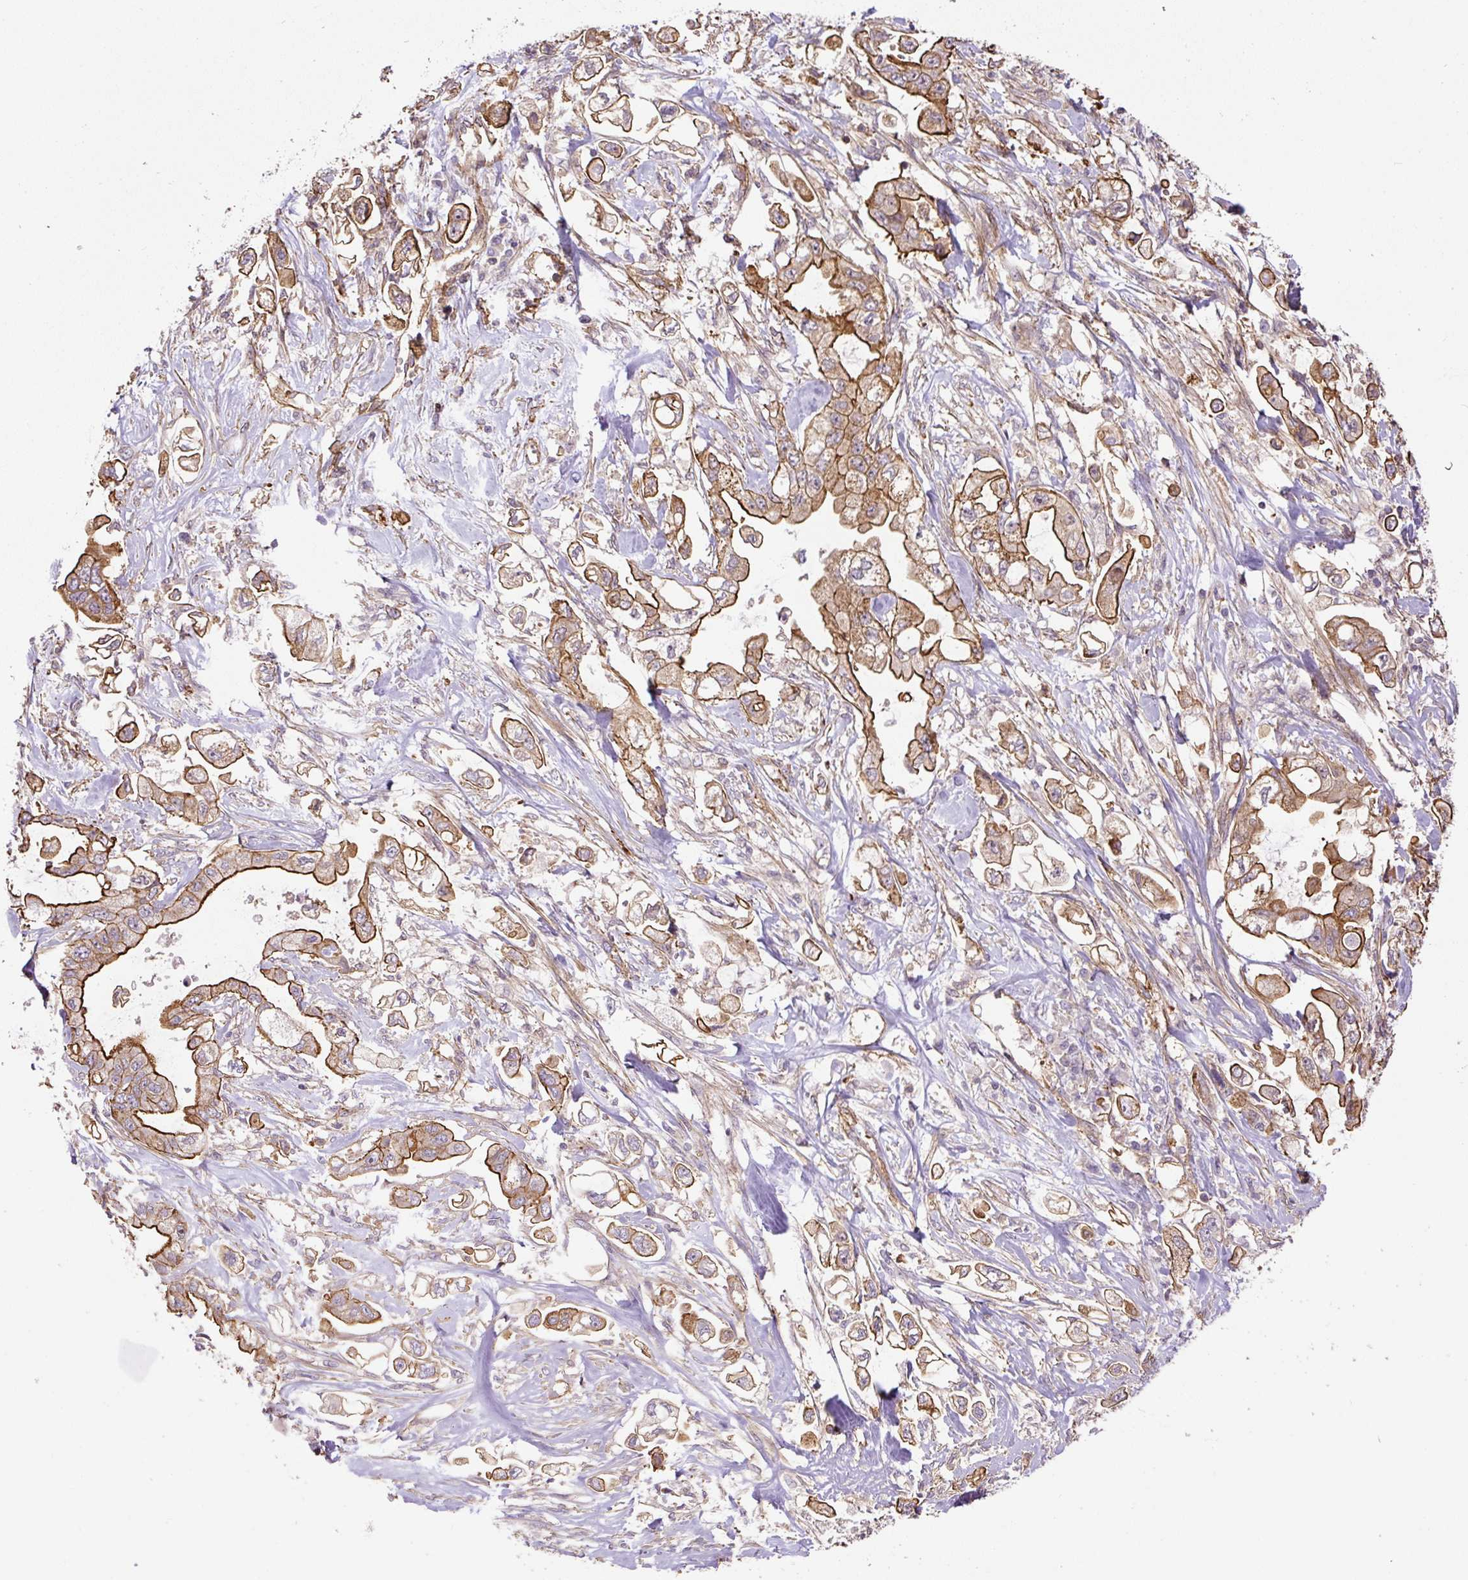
{"staining": {"intensity": "moderate", "quantity": ">75%", "location": "cytoplasmic/membranous"}, "tissue": "stomach cancer", "cell_type": "Tumor cells", "image_type": "cancer", "snomed": [{"axis": "morphology", "description": "Adenocarcinoma, NOS"}, {"axis": "topography", "description": "Stomach"}], "caption": "Immunohistochemical staining of stomach adenocarcinoma exhibits medium levels of moderate cytoplasmic/membranous staining in approximately >75% of tumor cells. Ihc stains the protein of interest in brown and the nuclei are stained blue.", "gene": "B3GALT5", "patient": {"sex": "male", "age": 62}}